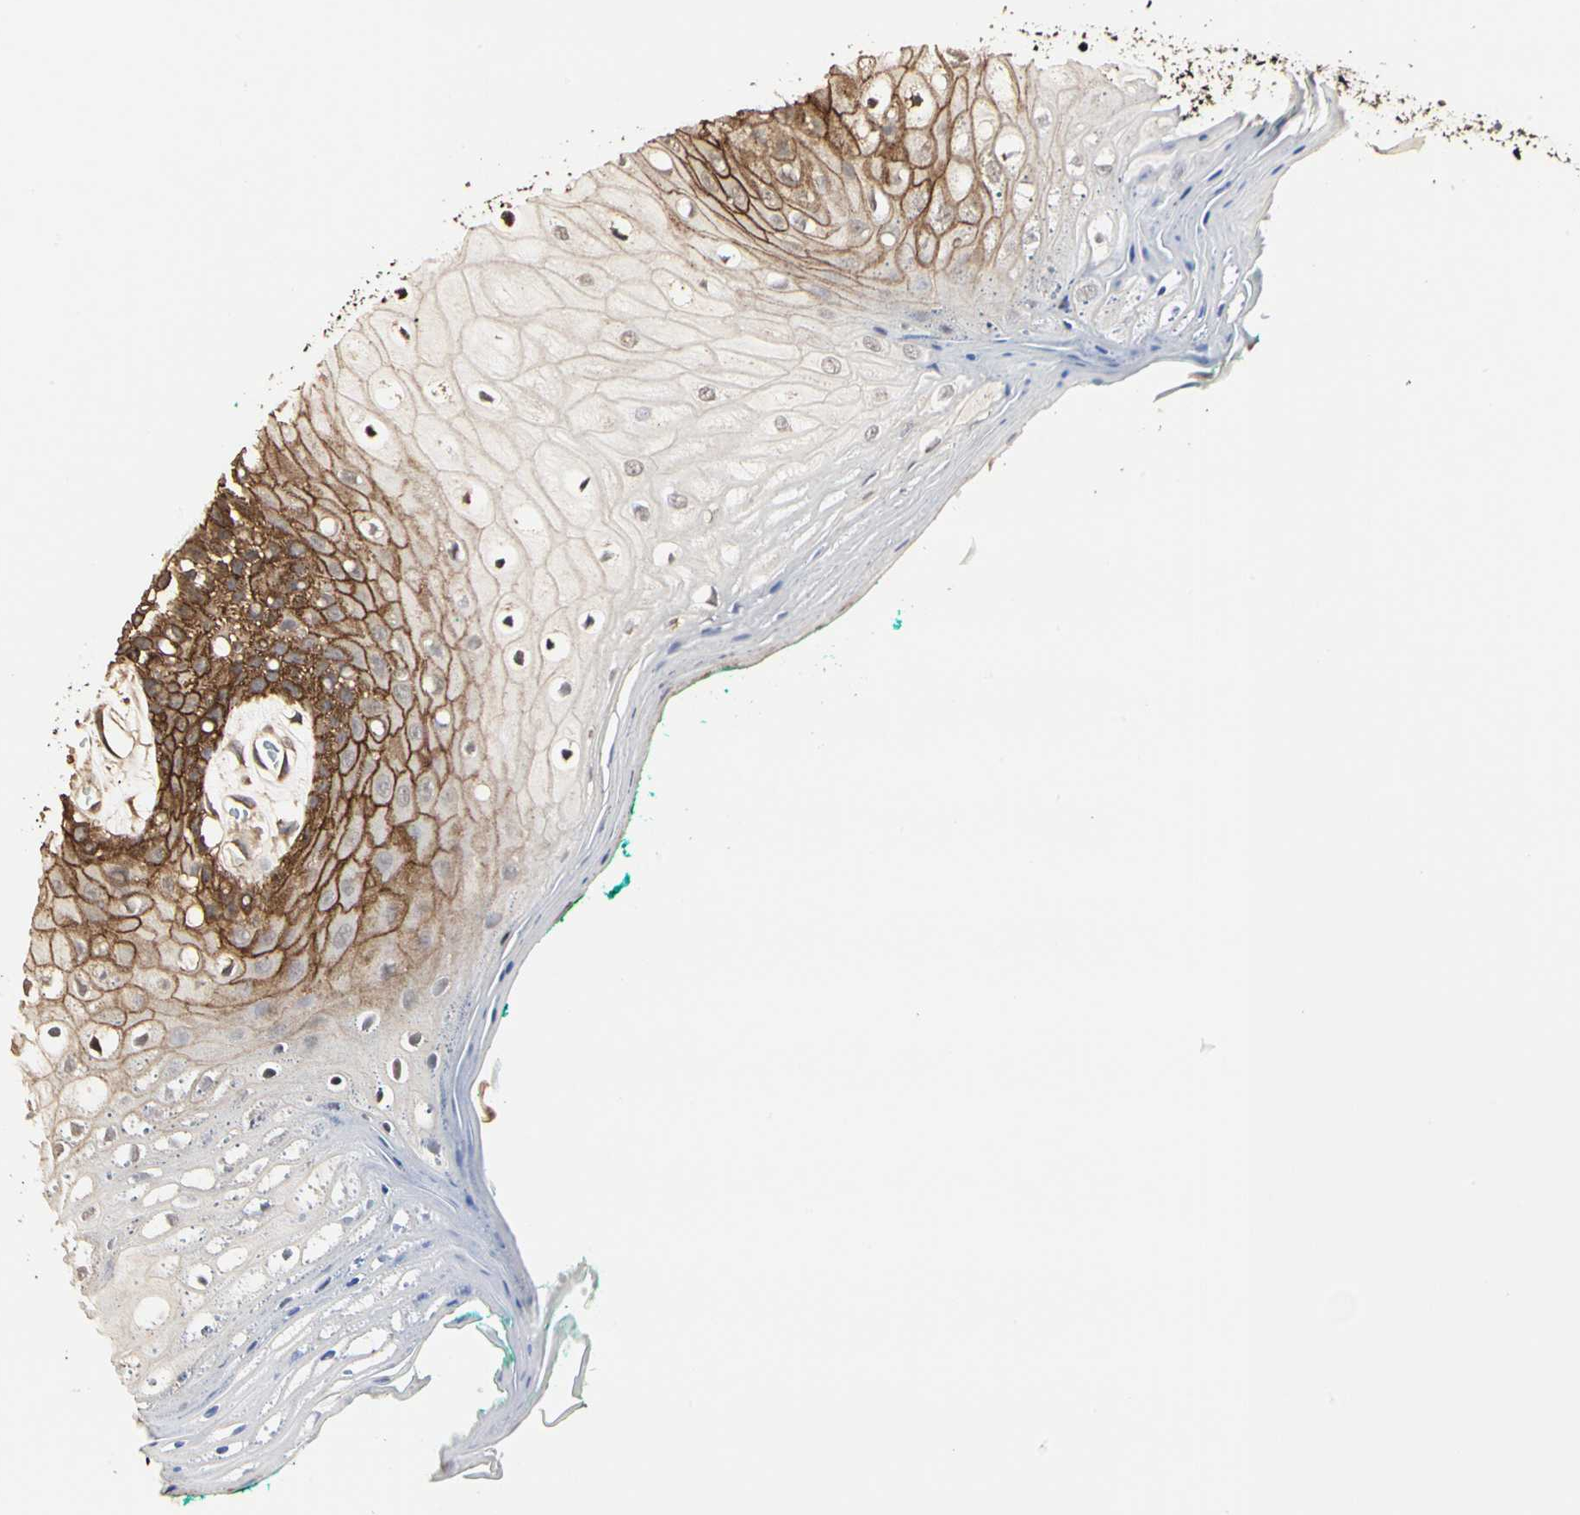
{"staining": {"intensity": "moderate", "quantity": "25%-75%", "location": "cytoplasmic/membranous"}, "tissue": "oral mucosa", "cell_type": "Squamous epithelial cells", "image_type": "normal", "snomed": [{"axis": "morphology", "description": "Normal tissue, NOS"}, {"axis": "morphology", "description": "Squamous cell carcinoma, NOS"}, {"axis": "topography", "description": "Skeletal muscle"}, {"axis": "topography", "description": "Oral tissue"}, {"axis": "topography", "description": "Head-Neck"}], "caption": "A high-resolution photomicrograph shows immunohistochemistry staining of normal oral mucosa, which shows moderate cytoplasmic/membranous expression in approximately 25%-75% of squamous epithelial cells. (brown staining indicates protein expression, while blue staining denotes nuclei).", "gene": "TAOK1", "patient": {"sex": "female", "age": 84}}